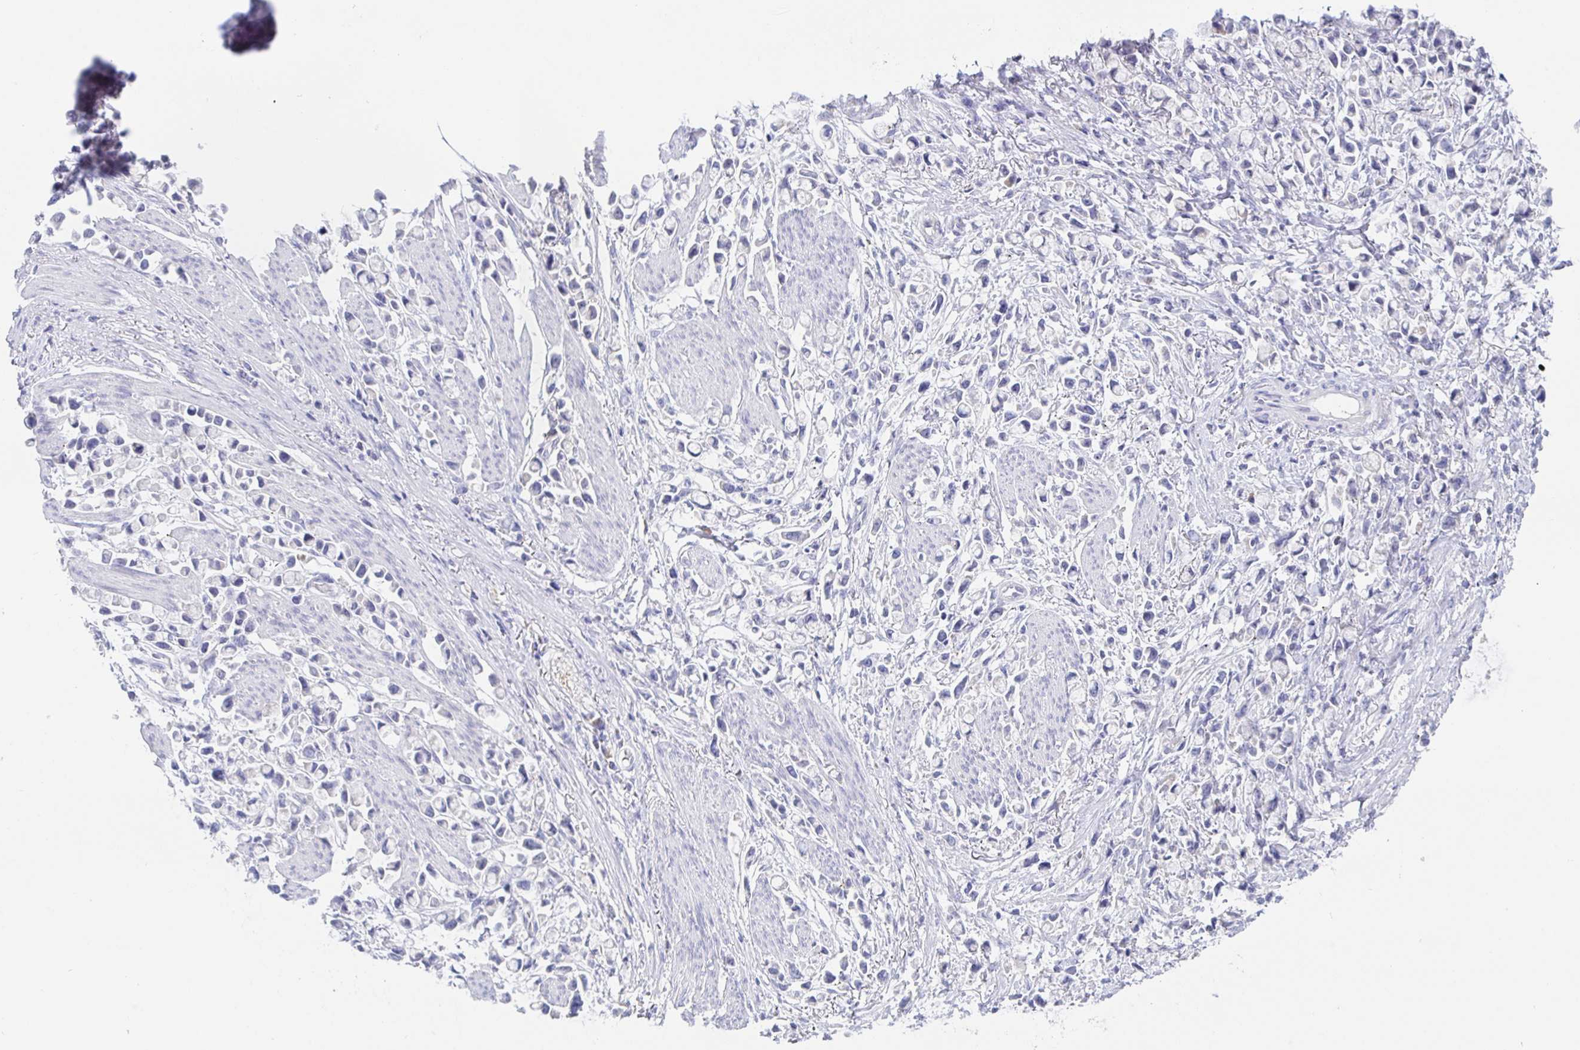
{"staining": {"intensity": "negative", "quantity": "none", "location": "none"}, "tissue": "stomach cancer", "cell_type": "Tumor cells", "image_type": "cancer", "snomed": [{"axis": "morphology", "description": "Adenocarcinoma, NOS"}, {"axis": "topography", "description": "Stomach"}], "caption": "Photomicrograph shows no significant protein positivity in tumor cells of stomach adenocarcinoma. (DAB (3,3'-diaminobenzidine) immunohistochemistry visualized using brightfield microscopy, high magnification).", "gene": "SIAH3", "patient": {"sex": "female", "age": 81}}